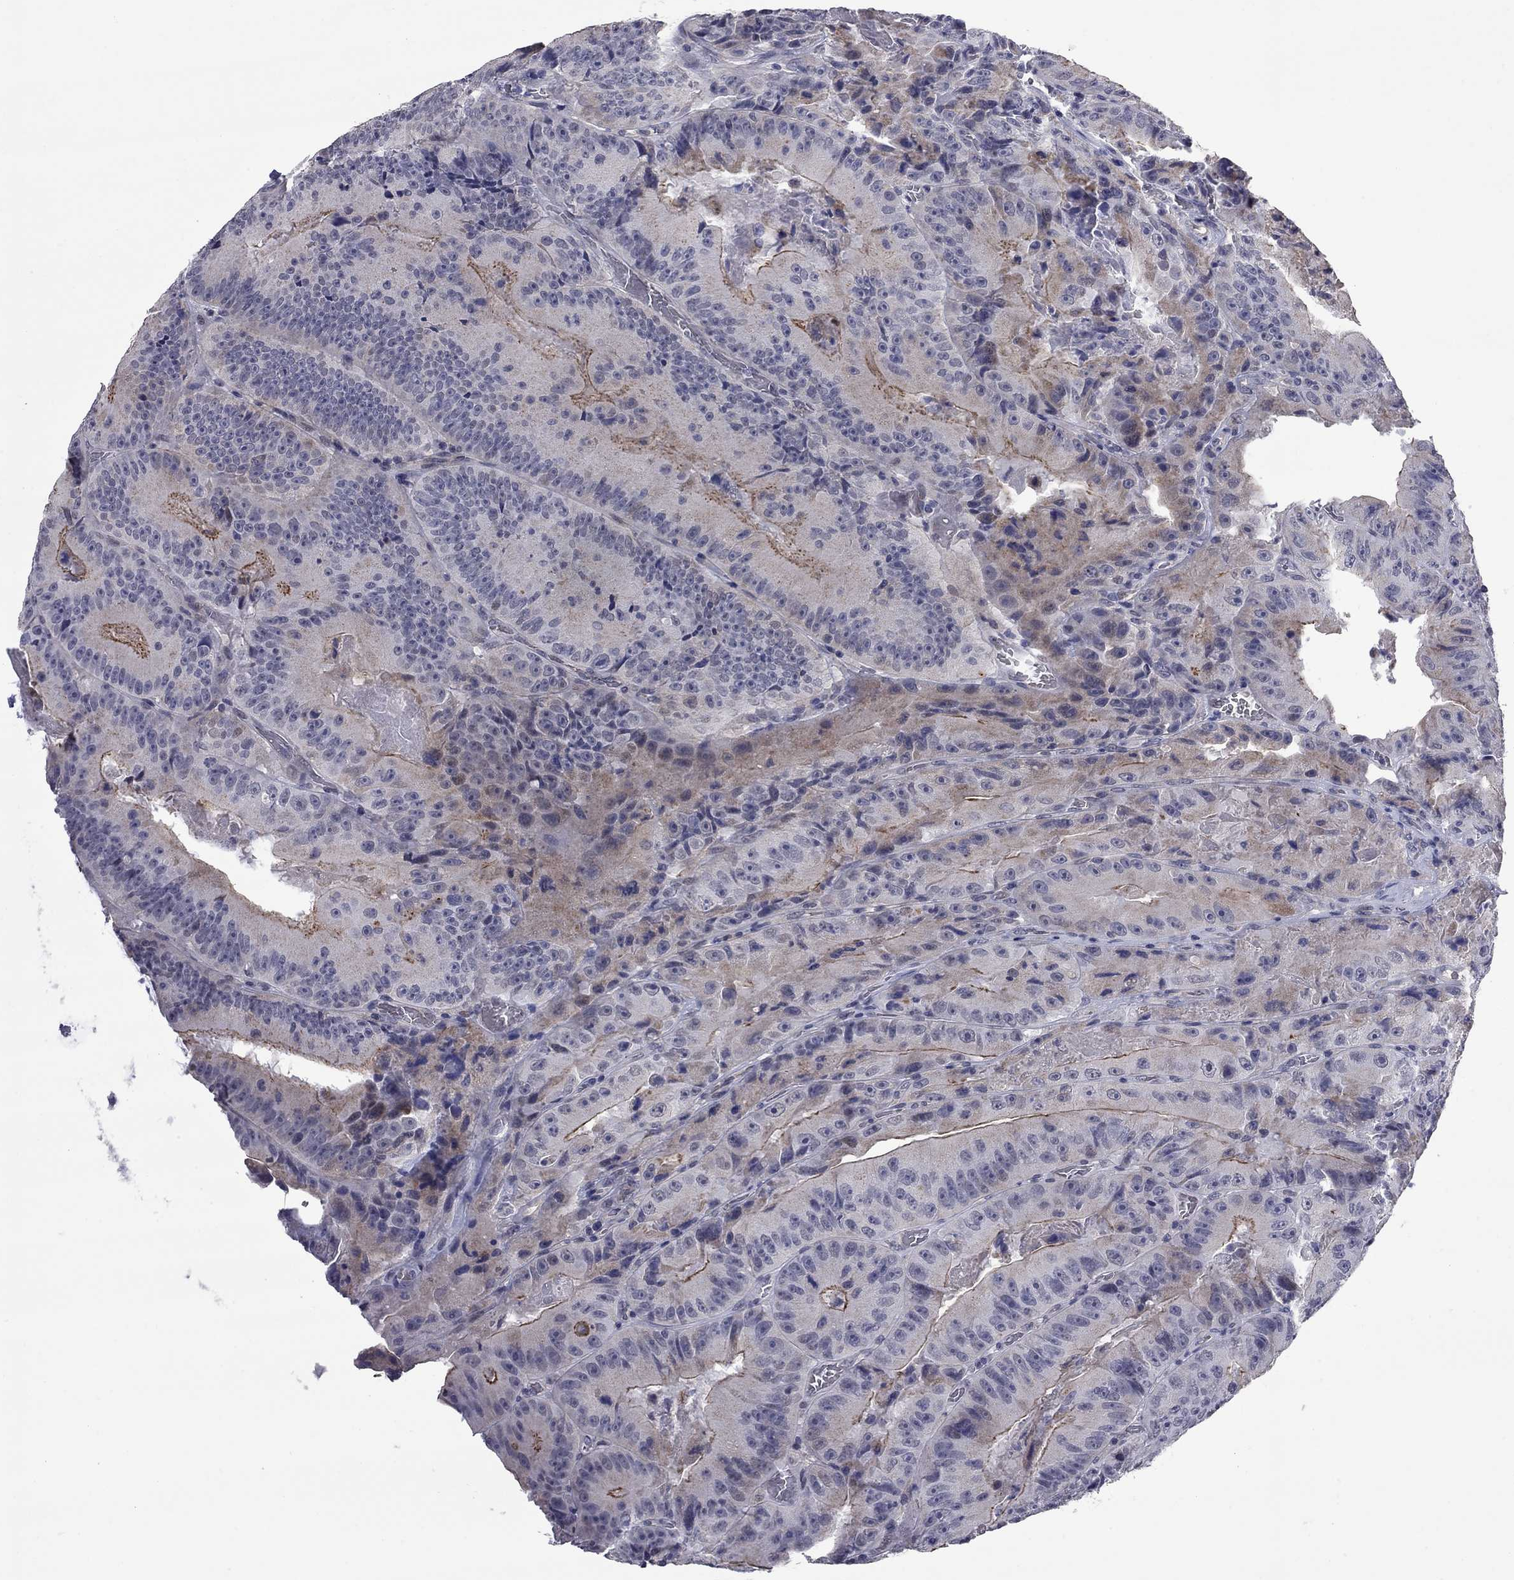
{"staining": {"intensity": "strong", "quantity": "<25%", "location": "cytoplasmic/membranous"}, "tissue": "colorectal cancer", "cell_type": "Tumor cells", "image_type": "cancer", "snomed": [{"axis": "morphology", "description": "Adenocarcinoma, NOS"}, {"axis": "topography", "description": "Colon"}], "caption": "Immunohistochemistry (IHC) photomicrograph of adenocarcinoma (colorectal) stained for a protein (brown), which exhibits medium levels of strong cytoplasmic/membranous positivity in approximately <25% of tumor cells.", "gene": "HTR4", "patient": {"sex": "female", "age": 86}}